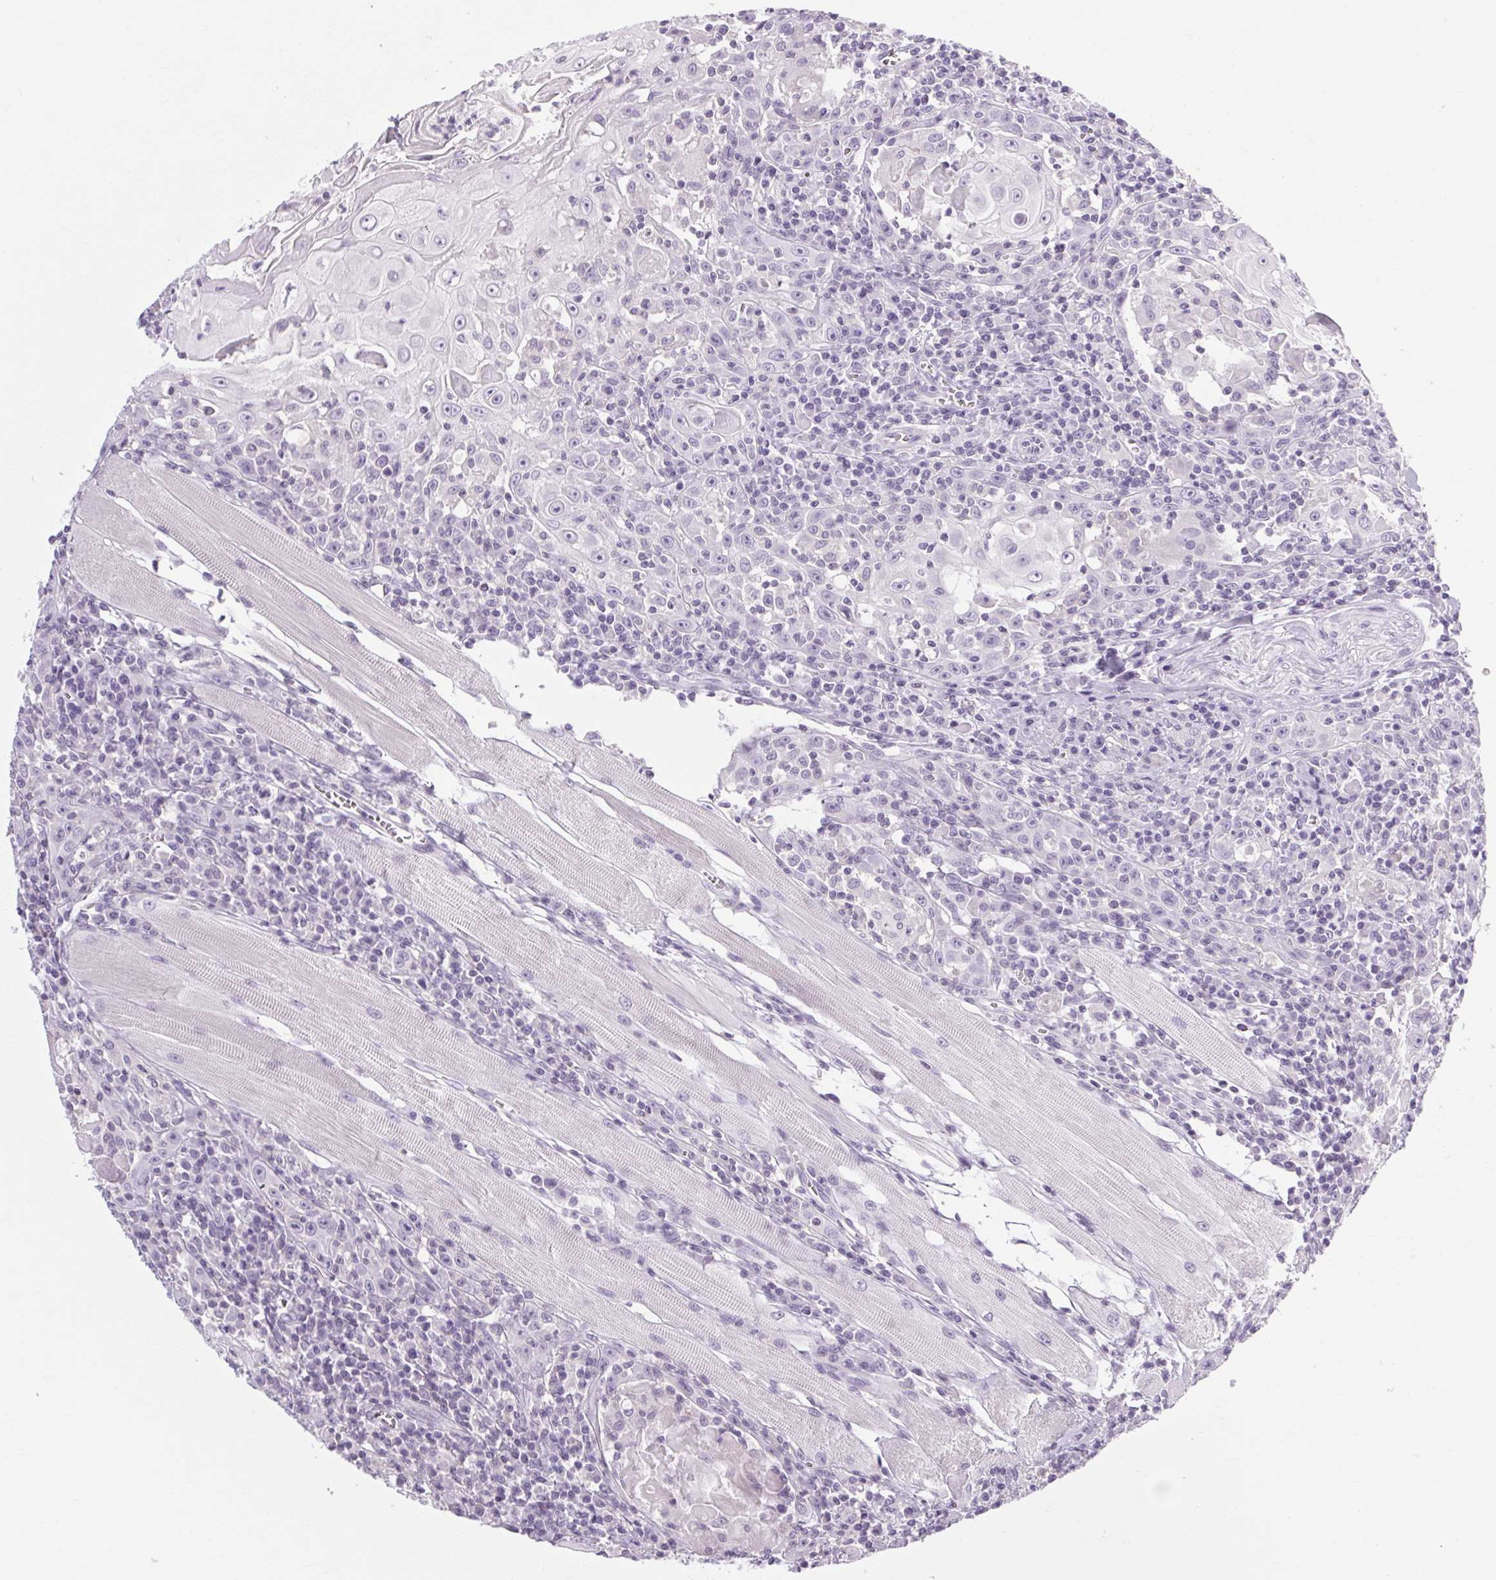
{"staining": {"intensity": "negative", "quantity": "none", "location": "none"}, "tissue": "head and neck cancer", "cell_type": "Tumor cells", "image_type": "cancer", "snomed": [{"axis": "morphology", "description": "Squamous cell carcinoma, NOS"}, {"axis": "topography", "description": "Head-Neck"}], "caption": "DAB (3,3'-diaminobenzidine) immunohistochemical staining of head and neck squamous cell carcinoma demonstrates no significant positivity in tumor cells.", "gene": "POMC", "patient": {"sex": "male", "age": 52}}